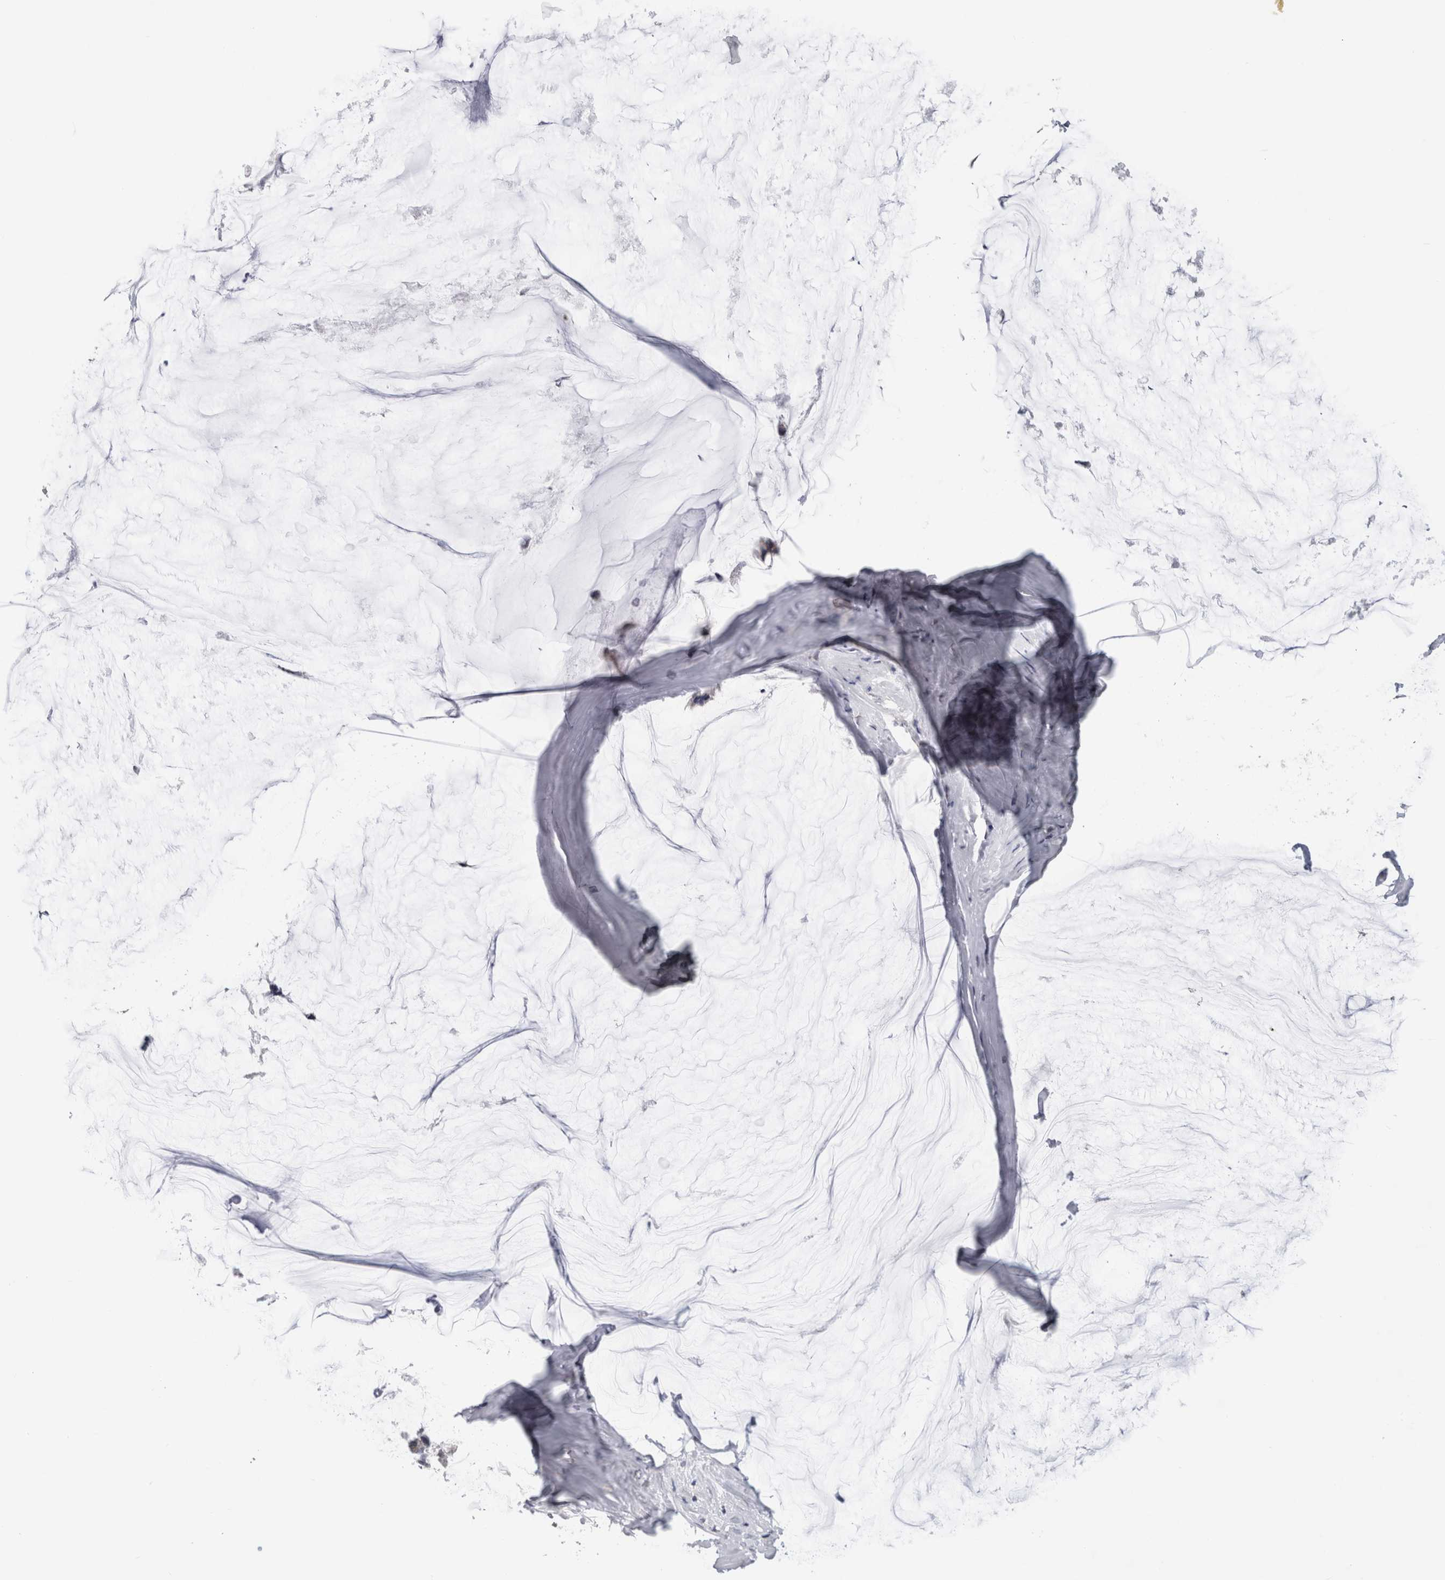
{"staining": {"intensity": "negative", "quantity": "none", "location": "none"}, "tissue": "ovarian cancer", "cell_type": "Tumor cells", "image_type": "cancer", "snomed": [{"axis": "morphology", "description": "Cystadenocarcinoma, mucinous, NOS"}, {"axis": "topography", "description": "Ovary"}], "caption": "A high-resolution histopathology image shows IHC staining of mucinous cystadenocarcinoma (ovarian), which shows no significant staining in tumor cells.", "gene": "TMEM242", "patient": {"sex": "female", "age": 39}}